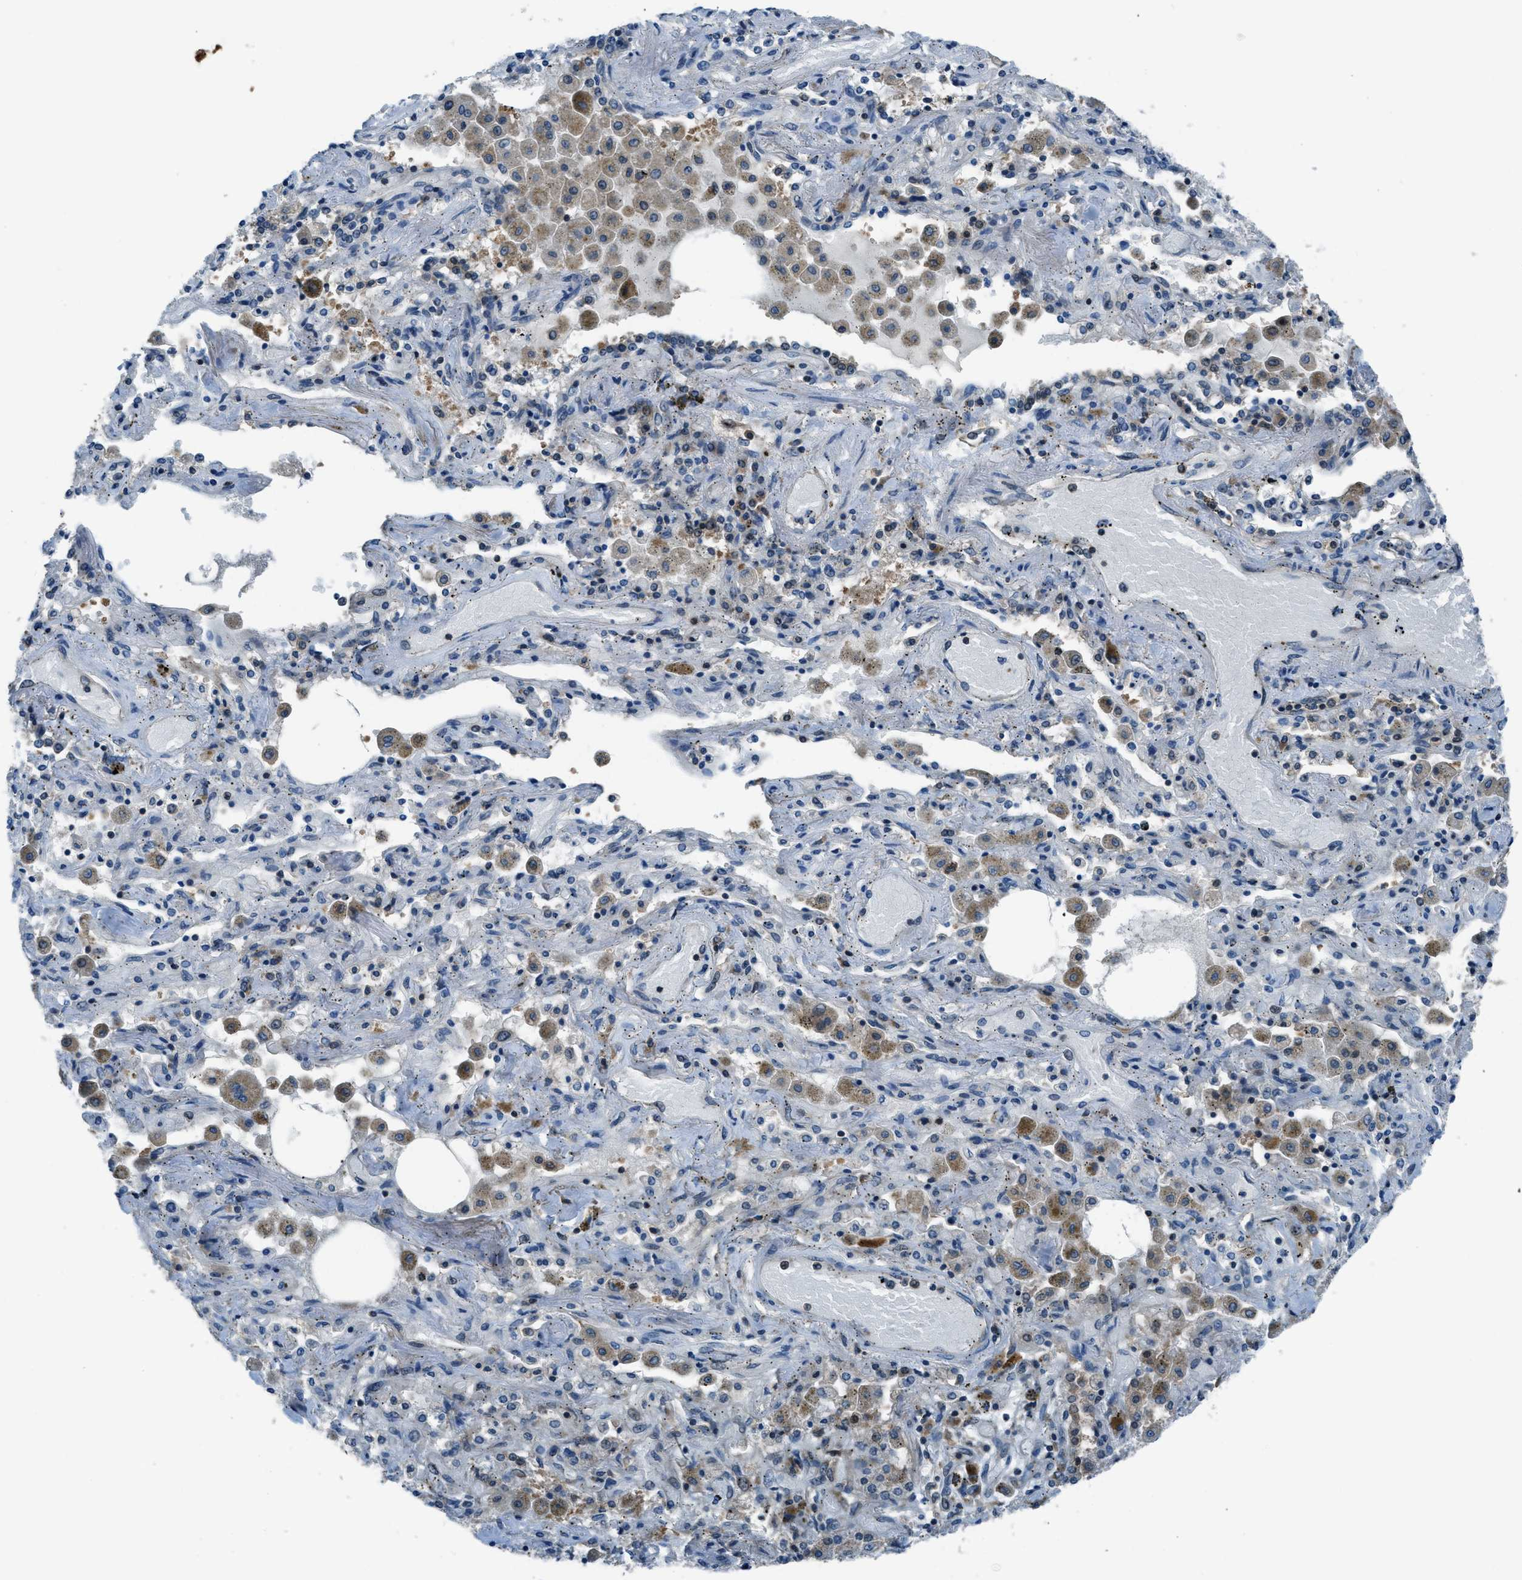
{"staining": {"intensity": "negative", "quantity": "none", "location": "none"}, "tissue": "lung cancer", "cell_type": "Tumor cells", "image_type": "cancer", "snomed": [{"axis": "morphology", "description": "Squamous cell carcinoma, NOS"}, {"axis": "topography", "description": "Lung"}], "caption": "Immunohistochemistry photomicrograph of lung squamous cell carcinoma stained for a protein (brown), which reveals no expression in tumor cells.", "gene": "ARFGAP2", "patient": {"sex": "female", "age": 47}}